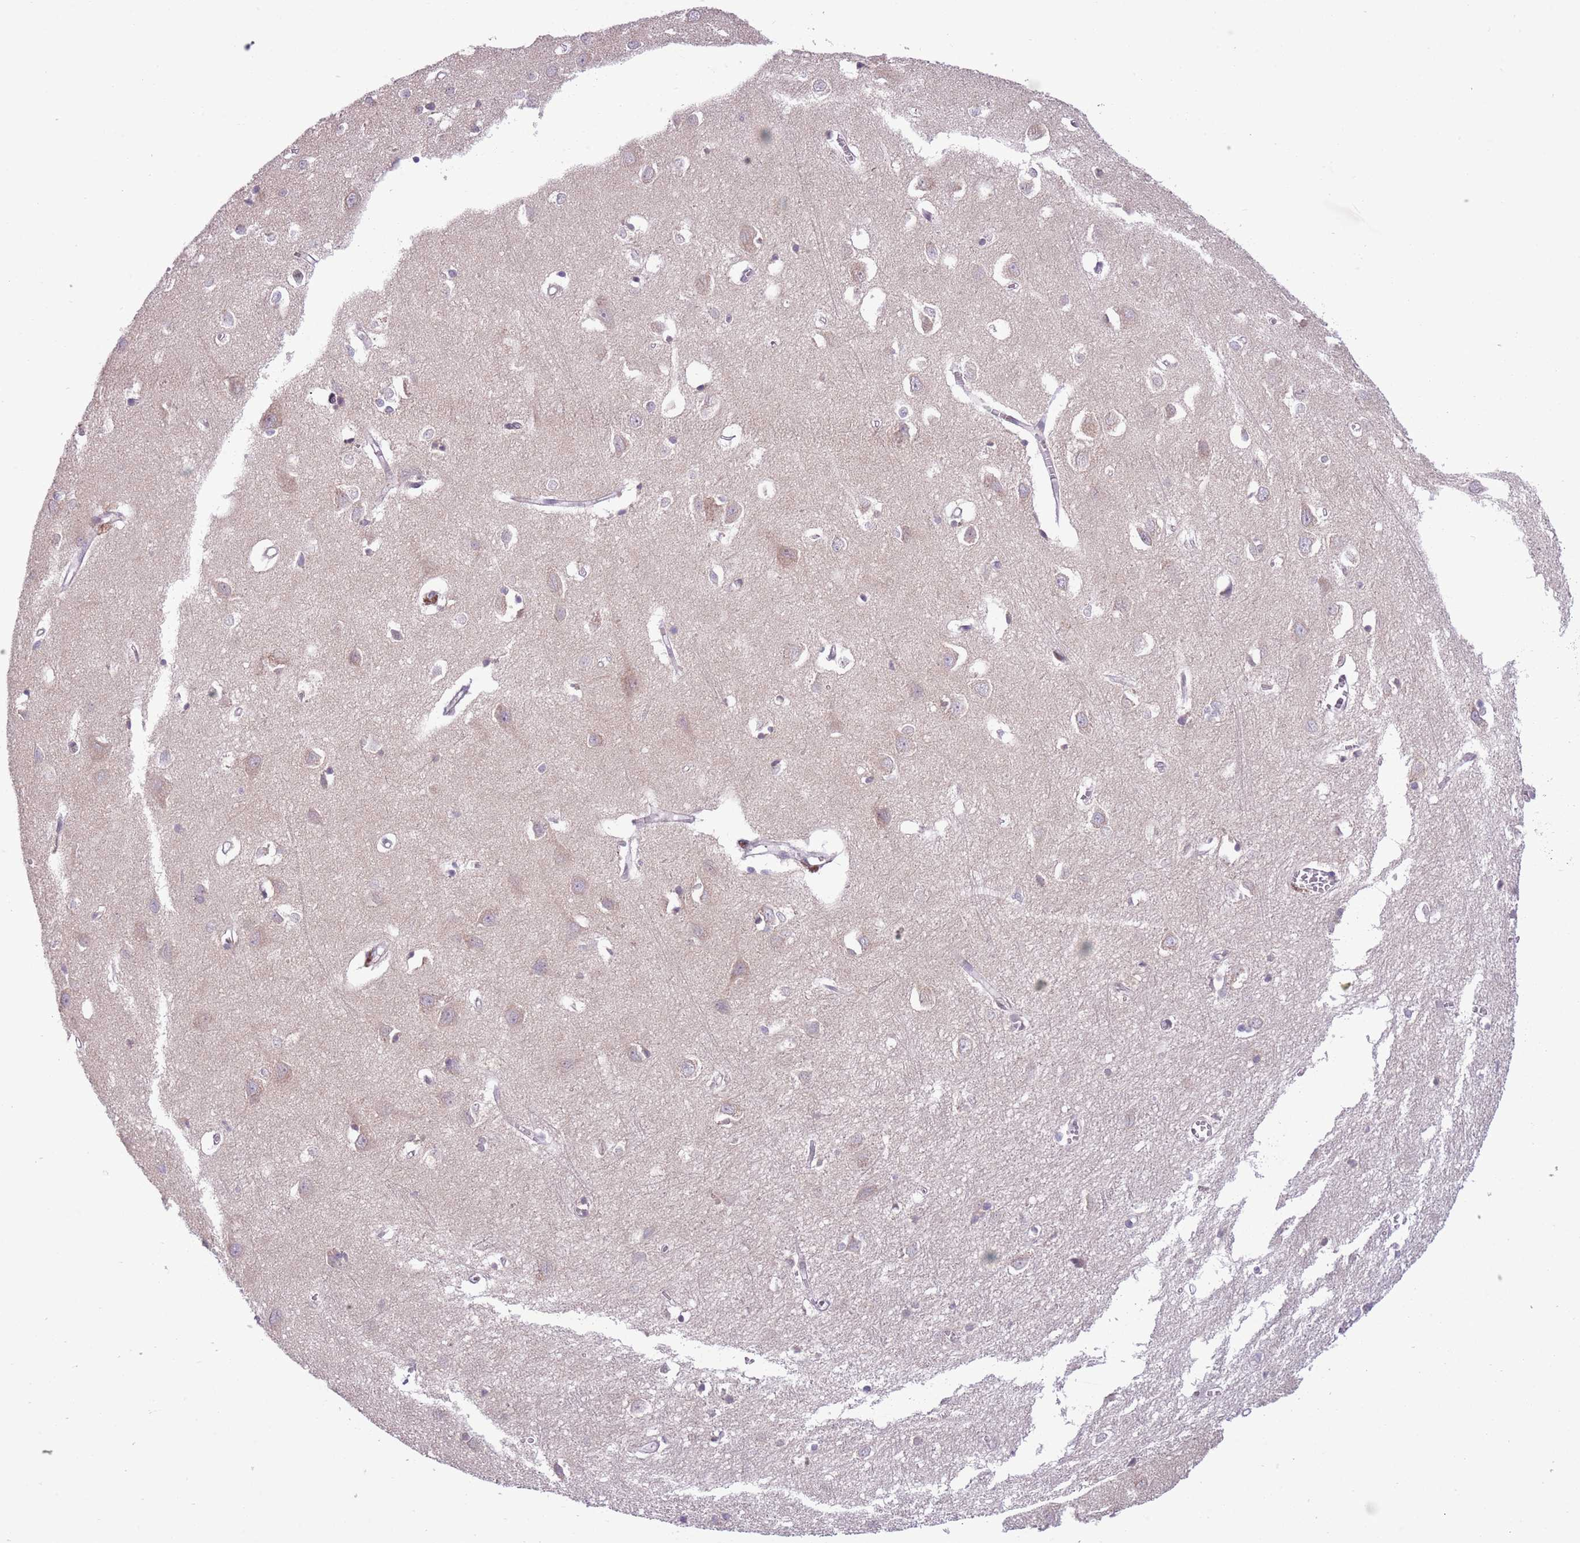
{"staining": {"intensity": "negative", "quantity": "none", "location": "none"}, "tissue": "cerebral cortex", "cell_type": "Endothelial cells", "image_type": "normal", "snomed": [{"axis": "morphology", "description": "Normal tissue, NOS"}, {"axis": "topography", "description": "Cerebral cortex"}], "caption": "Immunohistochemistry (IHC) histopathology image of benign cerebral cortex: human cerebral cortex stained with DAB reveals no significant protein positivity in endothelial cells. The staining is performed using DAB brown chromogen with nuclei counter-stained in using hematoxylin.", "gene": "CCND2", "patient": {"sex": "female", "age": 64}}